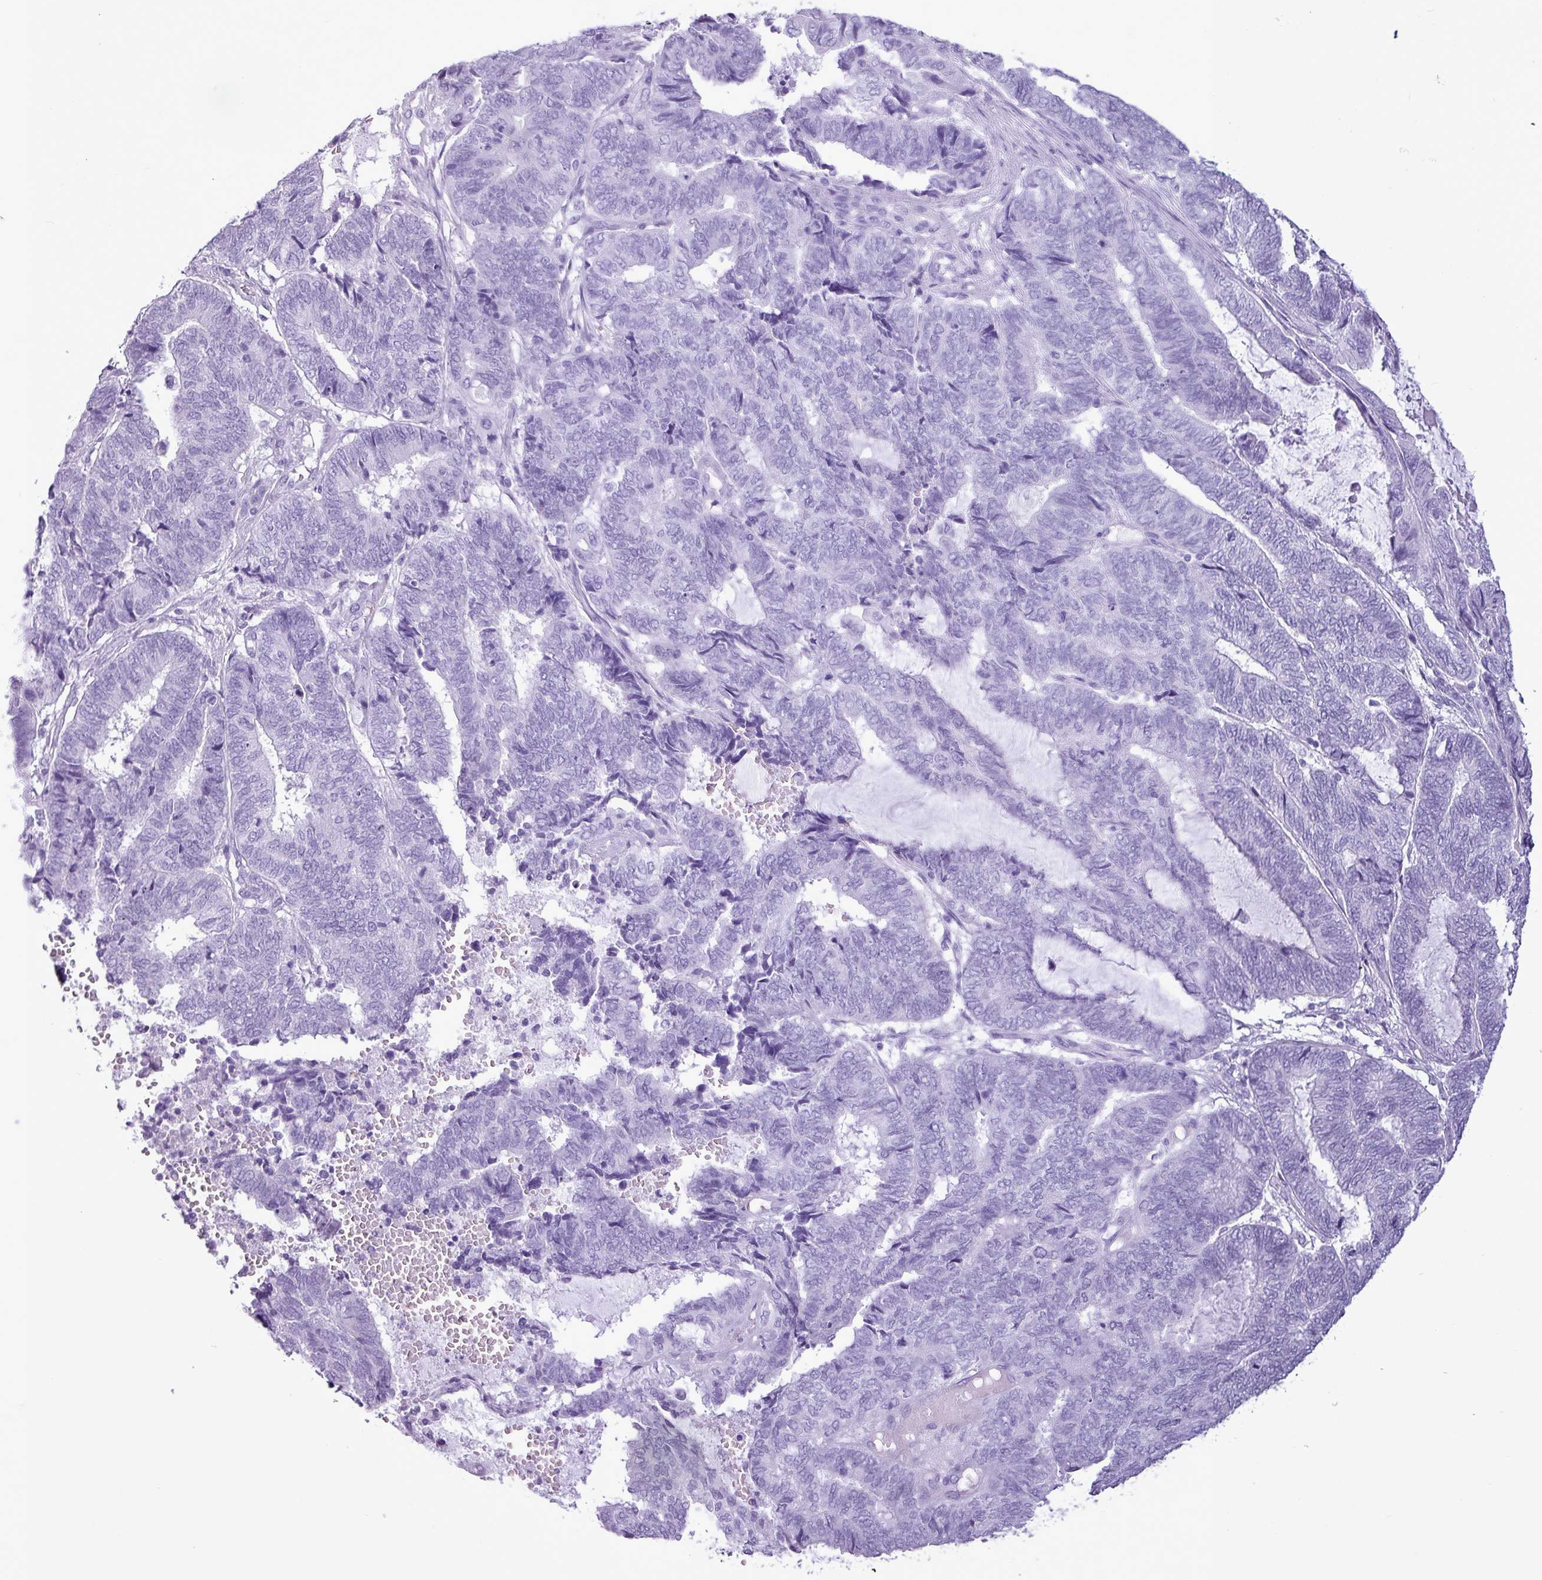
{"staining": {"intensity": "negative", "quantity": "none", "location": "none"}, "tissue": "endometrial cancer", "cell_type": "Tumor cells", "image_type": "cancer", "snomed": [{"axis": "morphology", "description": "Adenocarcinoma, NOS"}, {"axis": "topography", "description": "Uterus"}, {"axis": "topography", "description": "Endometrium"}], "caption": "This is an immunohistochemistry (IHC) photomicrograph of adenocarcinoma (endometrial). There is no expression in tumor cells.", "gene": "AMY1B", "patient": {"sex": "female", "age": 70}}